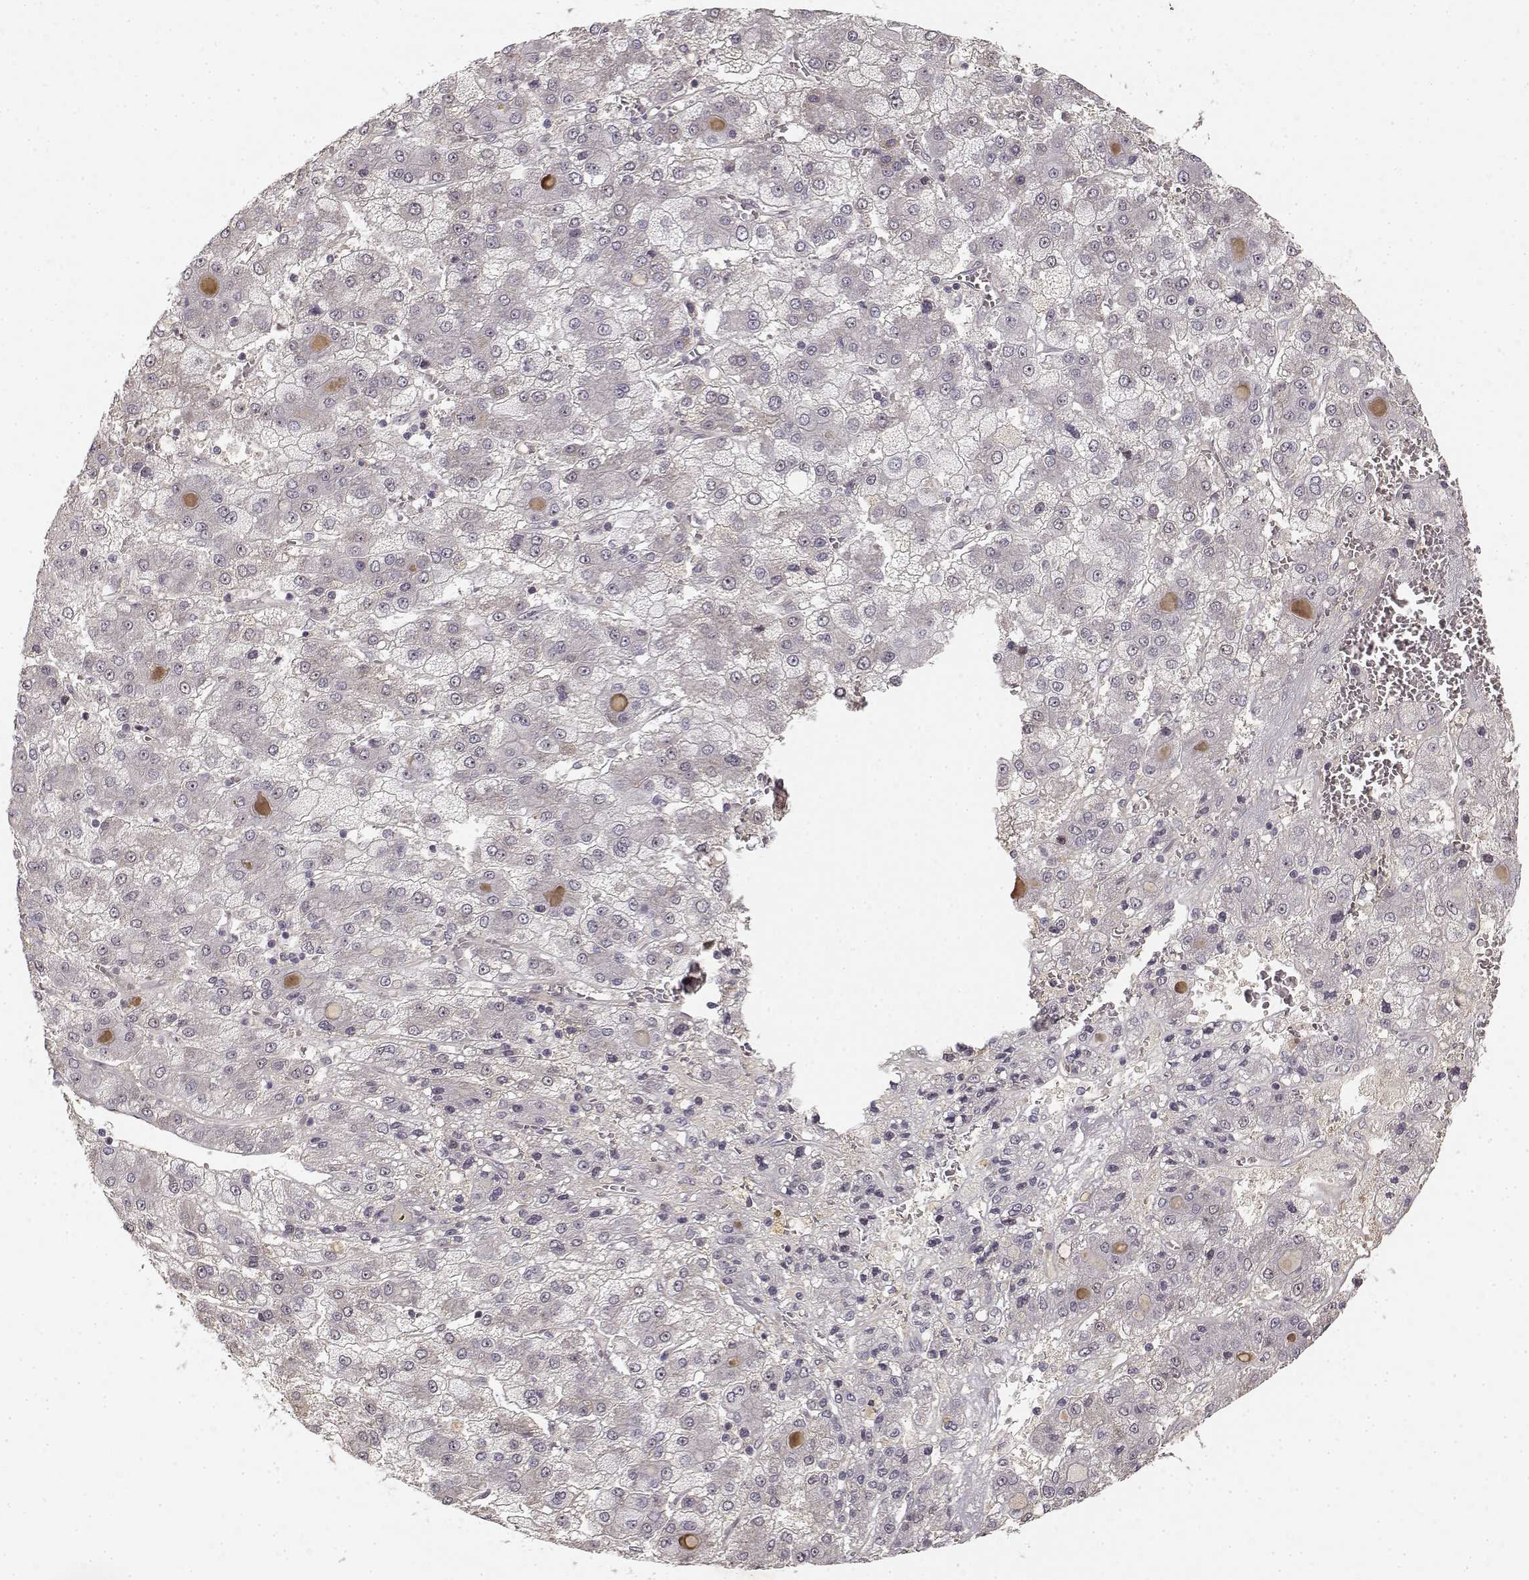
{"staining": {"intensity": "negative", "quantity": "none", "location": "none"}, "tissue": "liver cancer", "cell_type": "Tumor cells", "image_type": "cancer", "snomed": [{"axis": "morphology", "description": "Carcinoma, Hepatocellular, NOS"}, {"axis": "topography", "description": "Liver"}], "caption": "A high-resolution image shows immunohistochemistry staining of liver cancer (hepatocellular carcinoma), which reveals no significant staining in tumor cells. The staining is performed using DAB brown chromogen with nuclei counter-stained in using hematoxylin.", "gene": "MED12L", "patient": {"sex": "male", "age": 73}}